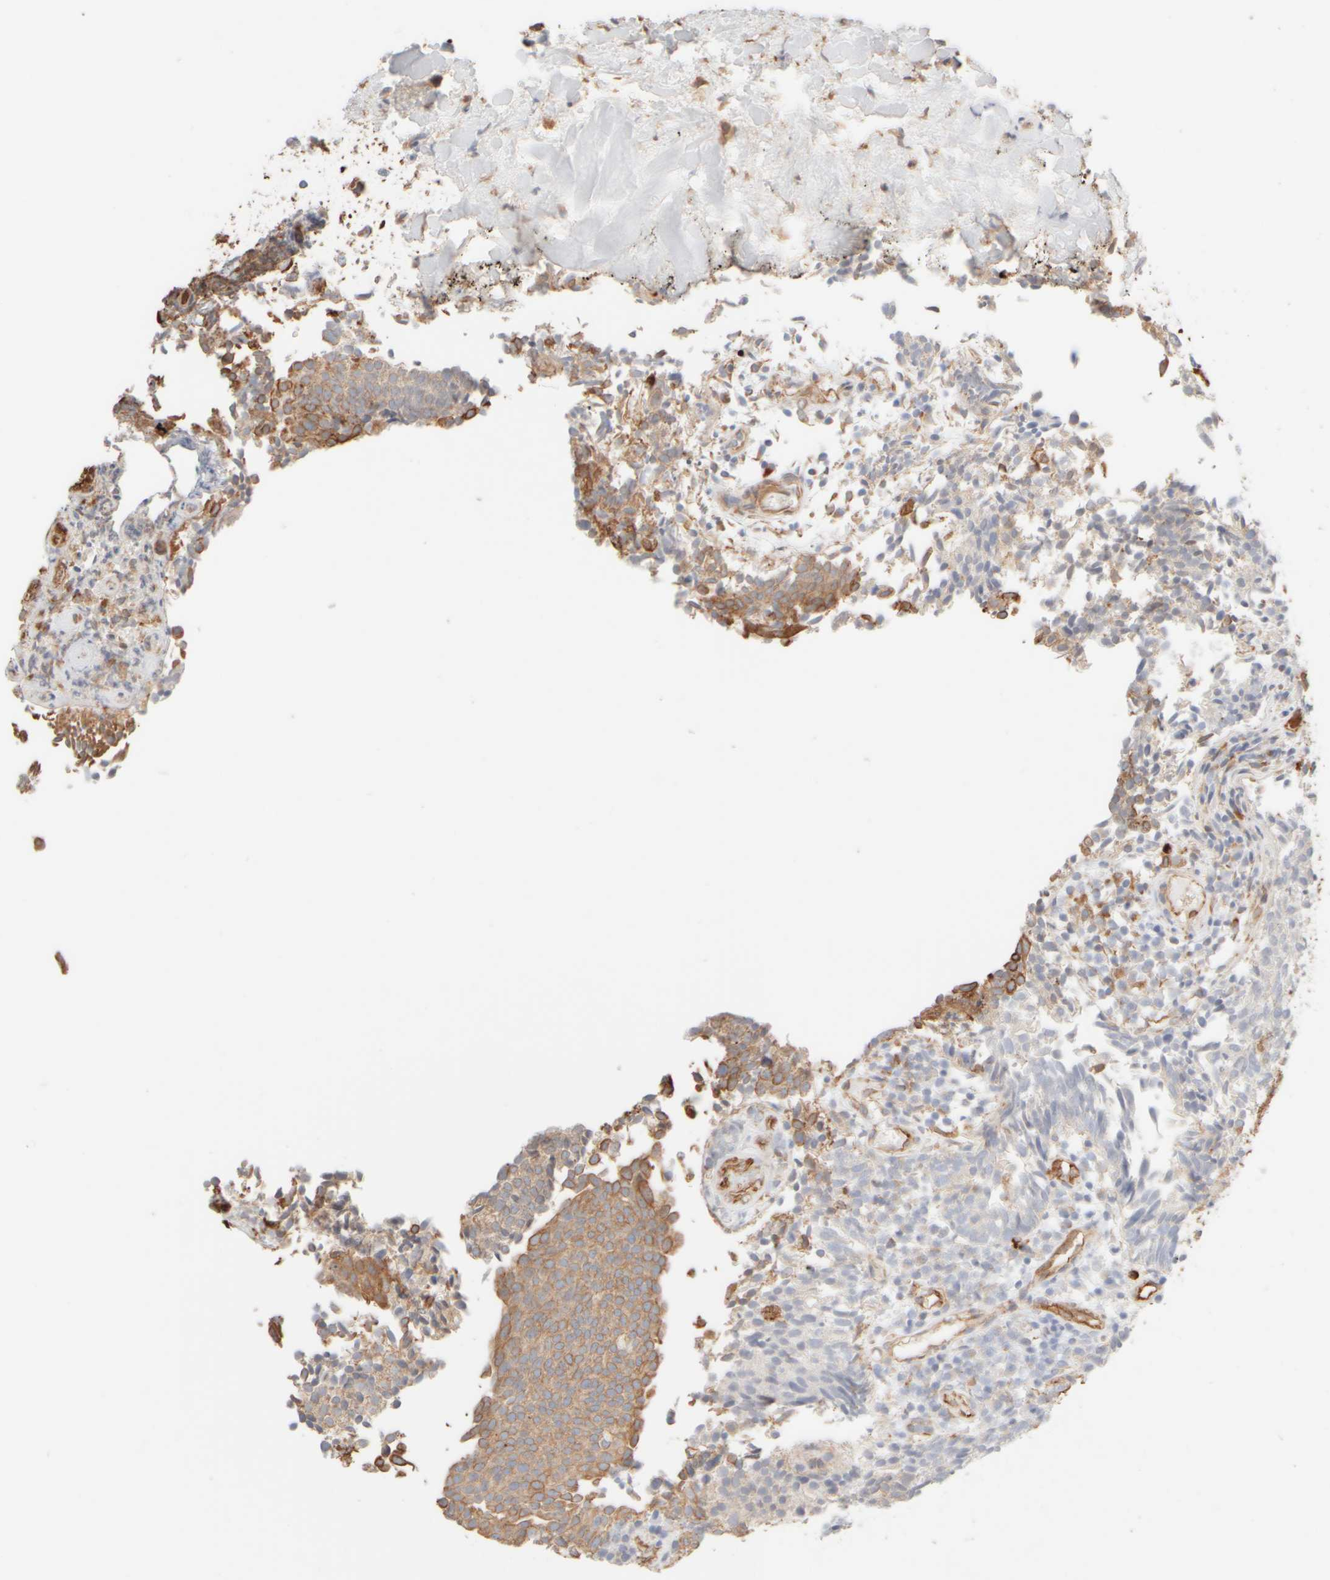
{"staining": {"intensity": "moderate", "quantity": ">75%", "location": "cytoplasmic/membranous"}, "tissue": "urothelial cancer", "cell_type": "Tumor cells", "image_type": "cancer", "snomed": [{"axis": "morphology", "description": "Urothelial carcinoma, Low grade"}, {"axis": "topography", "description": "Urinary bladder"}], "caption": "Approximately >75% of tumor cells in urothelial cancer display moderate cytoplasmic/membranous protein expression as visualized by brown immunohistochemical staining.", "gene": "KRT15", "patient": {"sex": "male", "age": 86}}